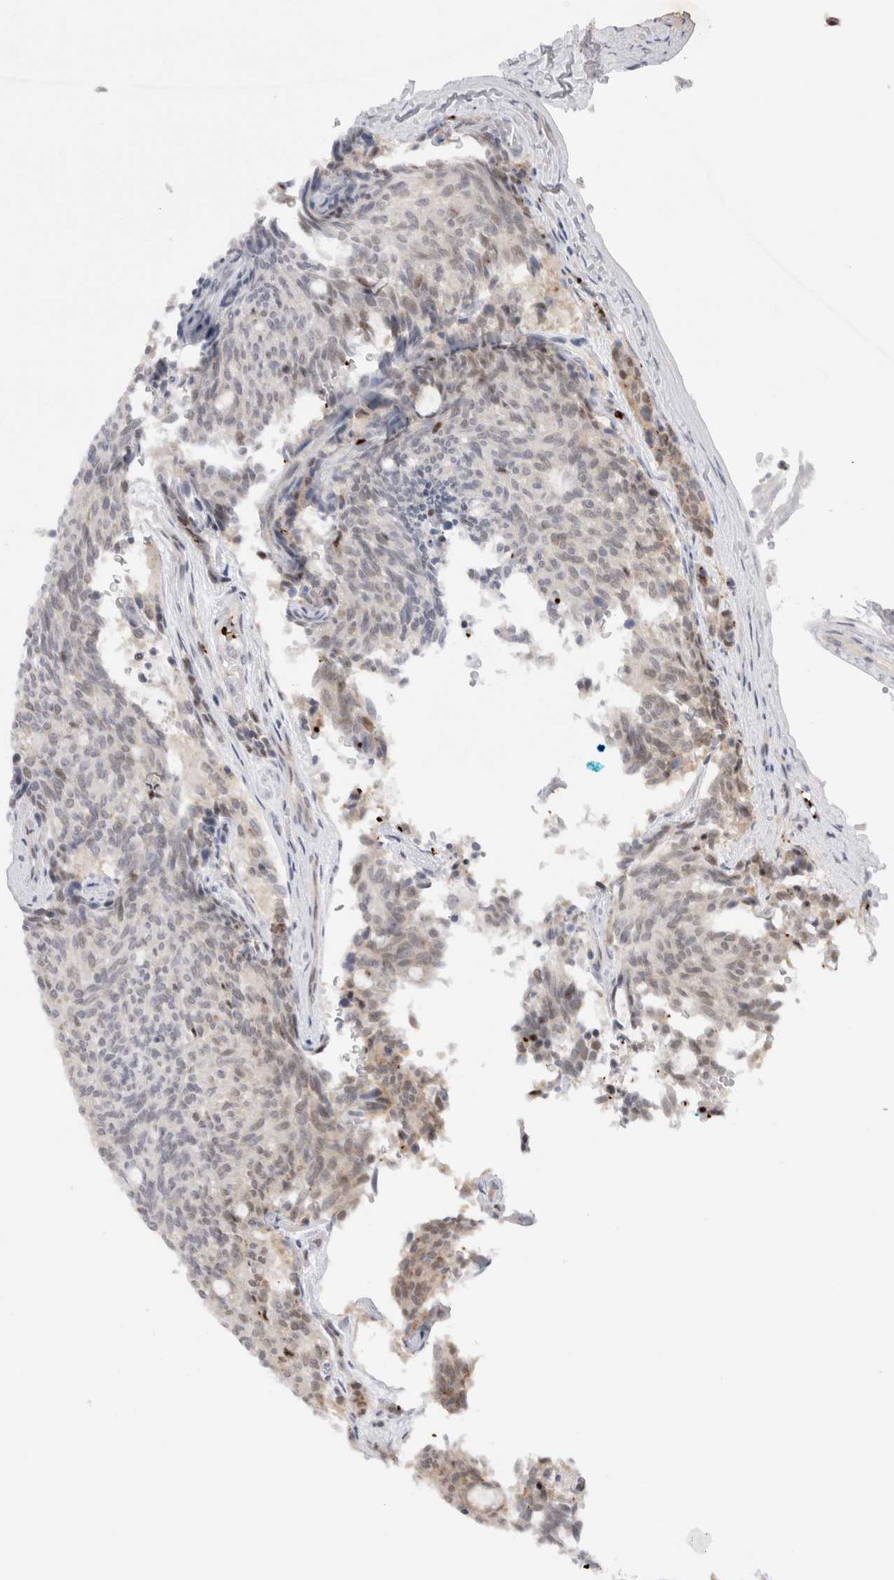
{"staining": {"intensity": "weak", "quantity": "25%-75%", "location": "nuclear"}, "tissue": "carcinoid", "cell_type": "Tumor cells", "image_type": "cancer", "snomed": [{"axis": "morphology", "description": "Carcinoid, malignant, NOS"}, {"axis": "topography", "description": "Pancreas"}], "caption": "Malignant carcinoid tissue demonstrates weak nuclear positivity in about 25%-75% of tumor cells", "gene": "VPS28", "patient": {"sex": "female", "age": 54}}